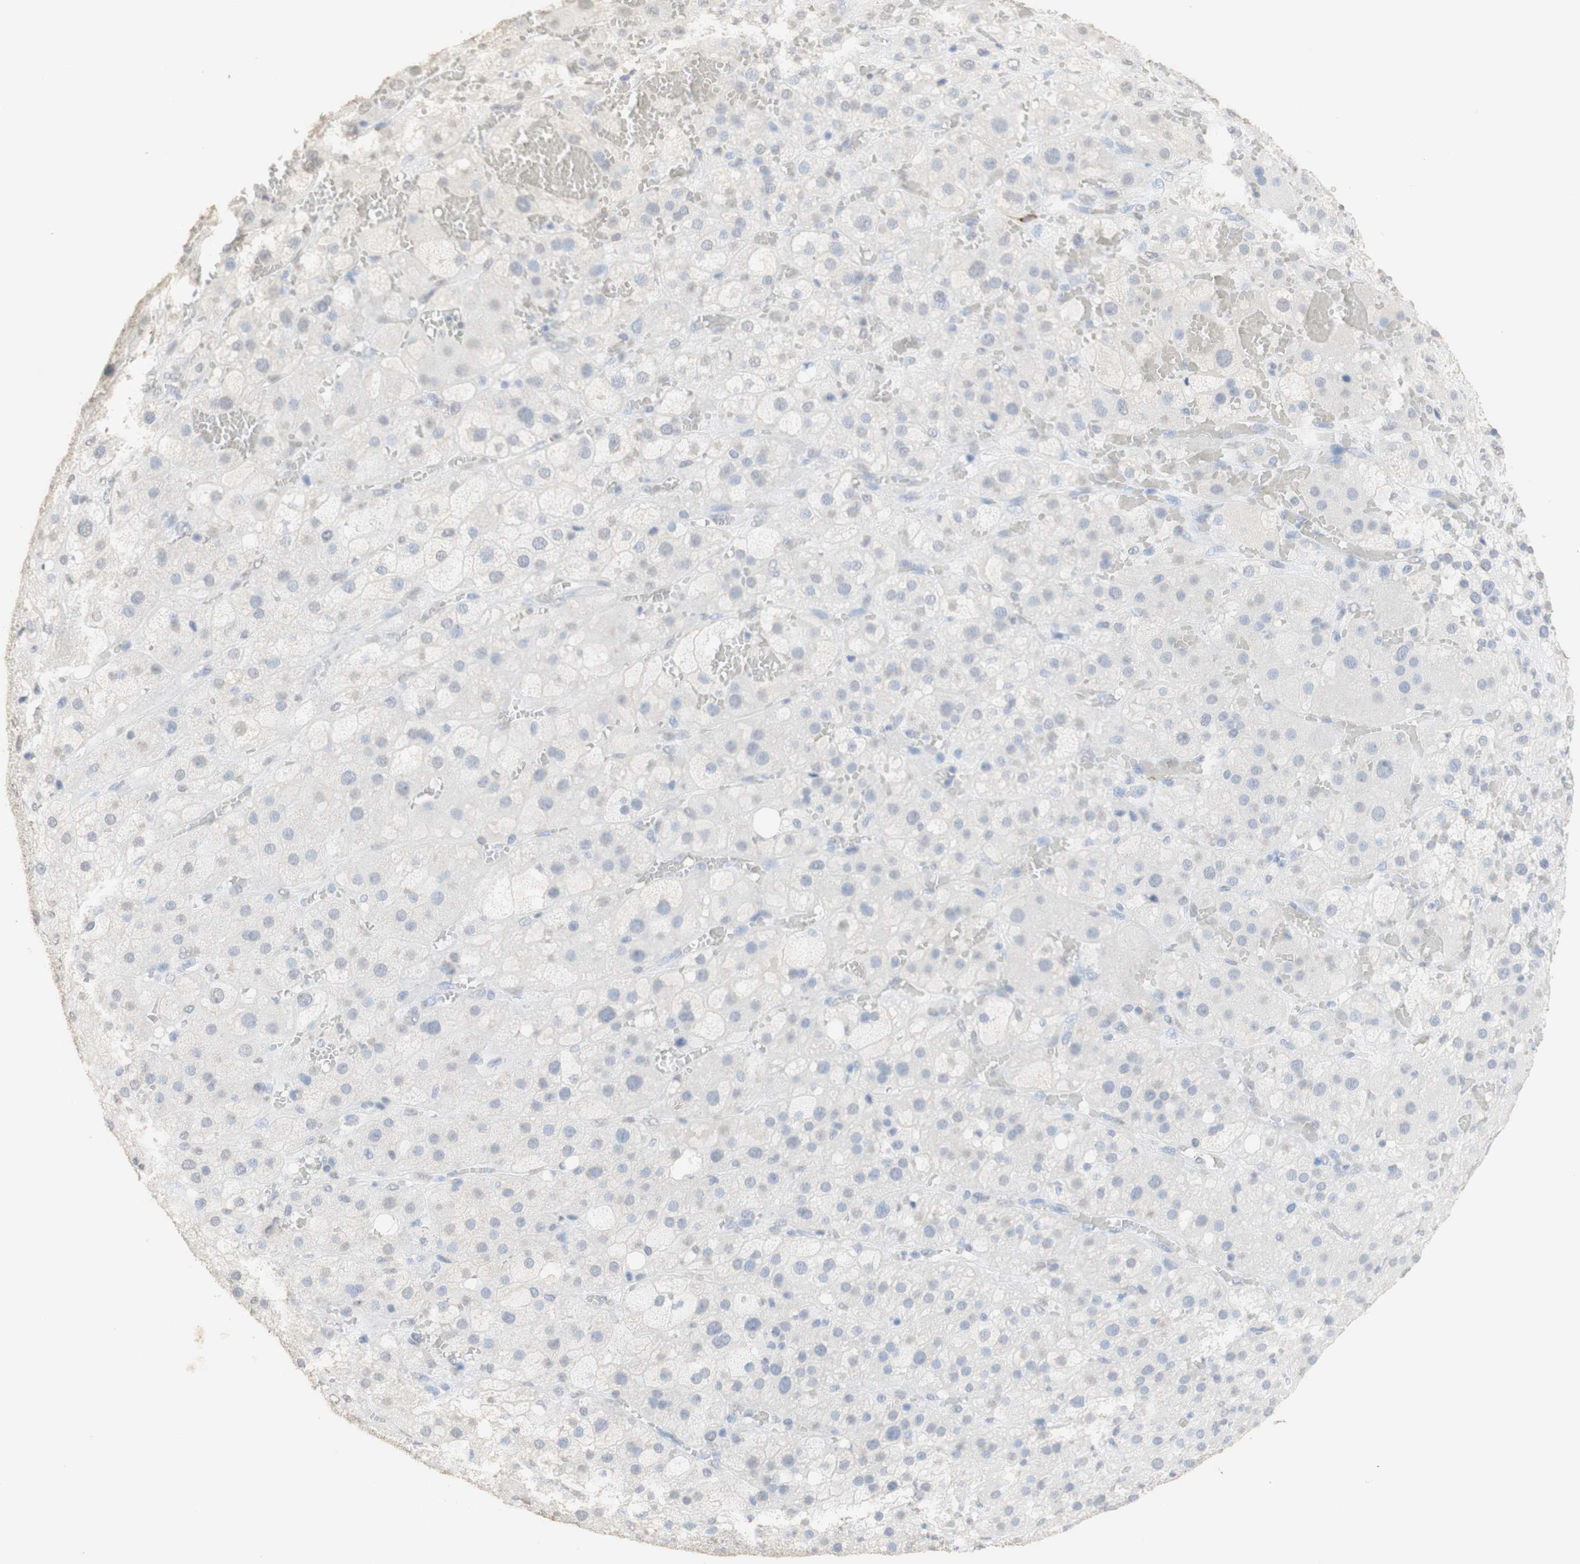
{"staining": {"intensity": "negative", "quantity": "none", "location": "none"}, "tissue": "adrenal gland", "cell_type": "Glandular cells", "image_type": "normal", "snomed": [{"axis": "morphology", "description": "Normal tissue, NOS"}, {"axis": "topography", "description": "Adrenal gland"}], "caption": "DAB immunohistochemical staining of benign adrenal gland exhibits no significant expression in glandular cells. (IHC, brightfield microscopy, high magnification).", "gene": "L1CAM", "patient": {"sex": "female", "age": 47}}